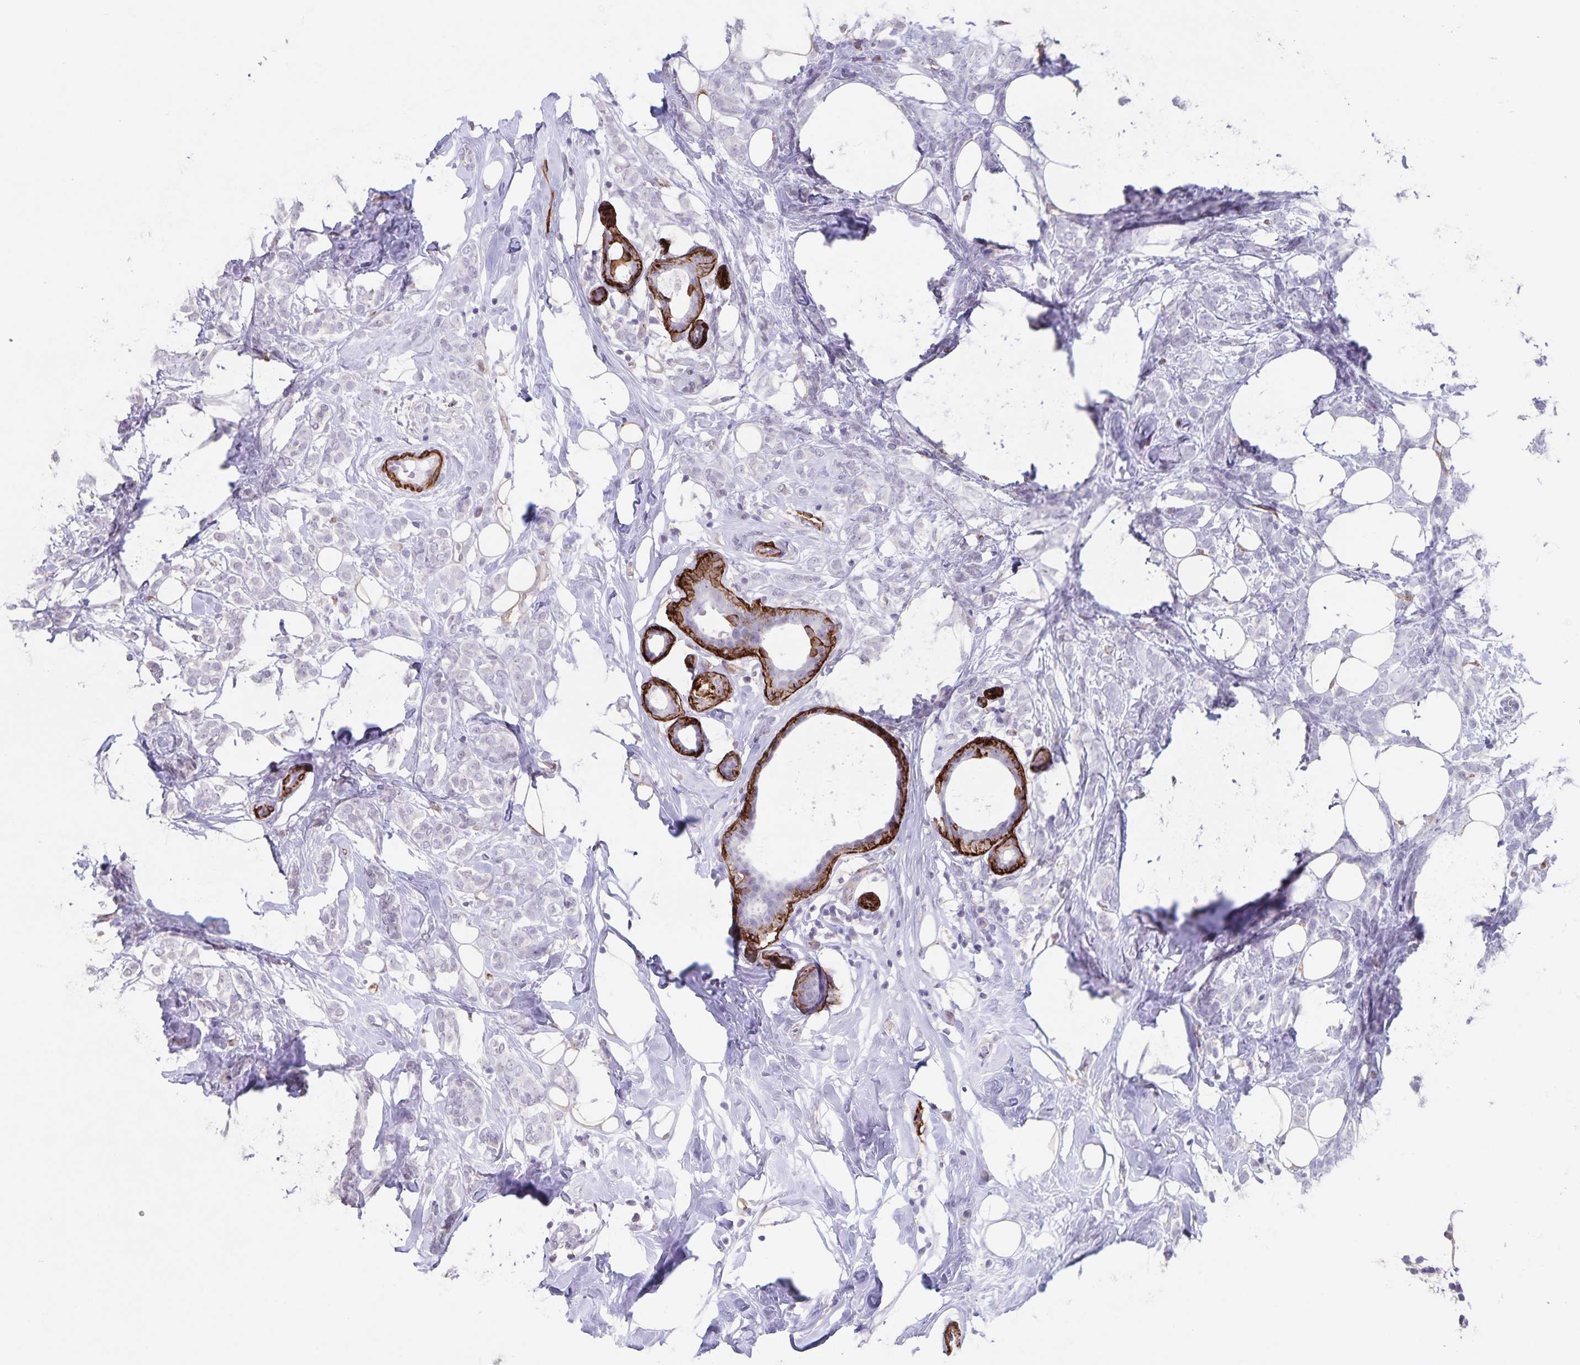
{"staining": {"intensity": "negative", "quantity": "none", "location": "none"}, "tissue": "breast cancer", "cell_type": "Tumor cells", "image_type": "cancer", "snomed": [{"axis": "morphology", "description": "Lobular carcinoma"}, {"axis": "topography", "description": "Breast"}], "caption": "Tumor cells show no significant positivity in breast lobular carcinoma.", "gene": "SYNM", "patient": {"sex": "female", "age": 49}}